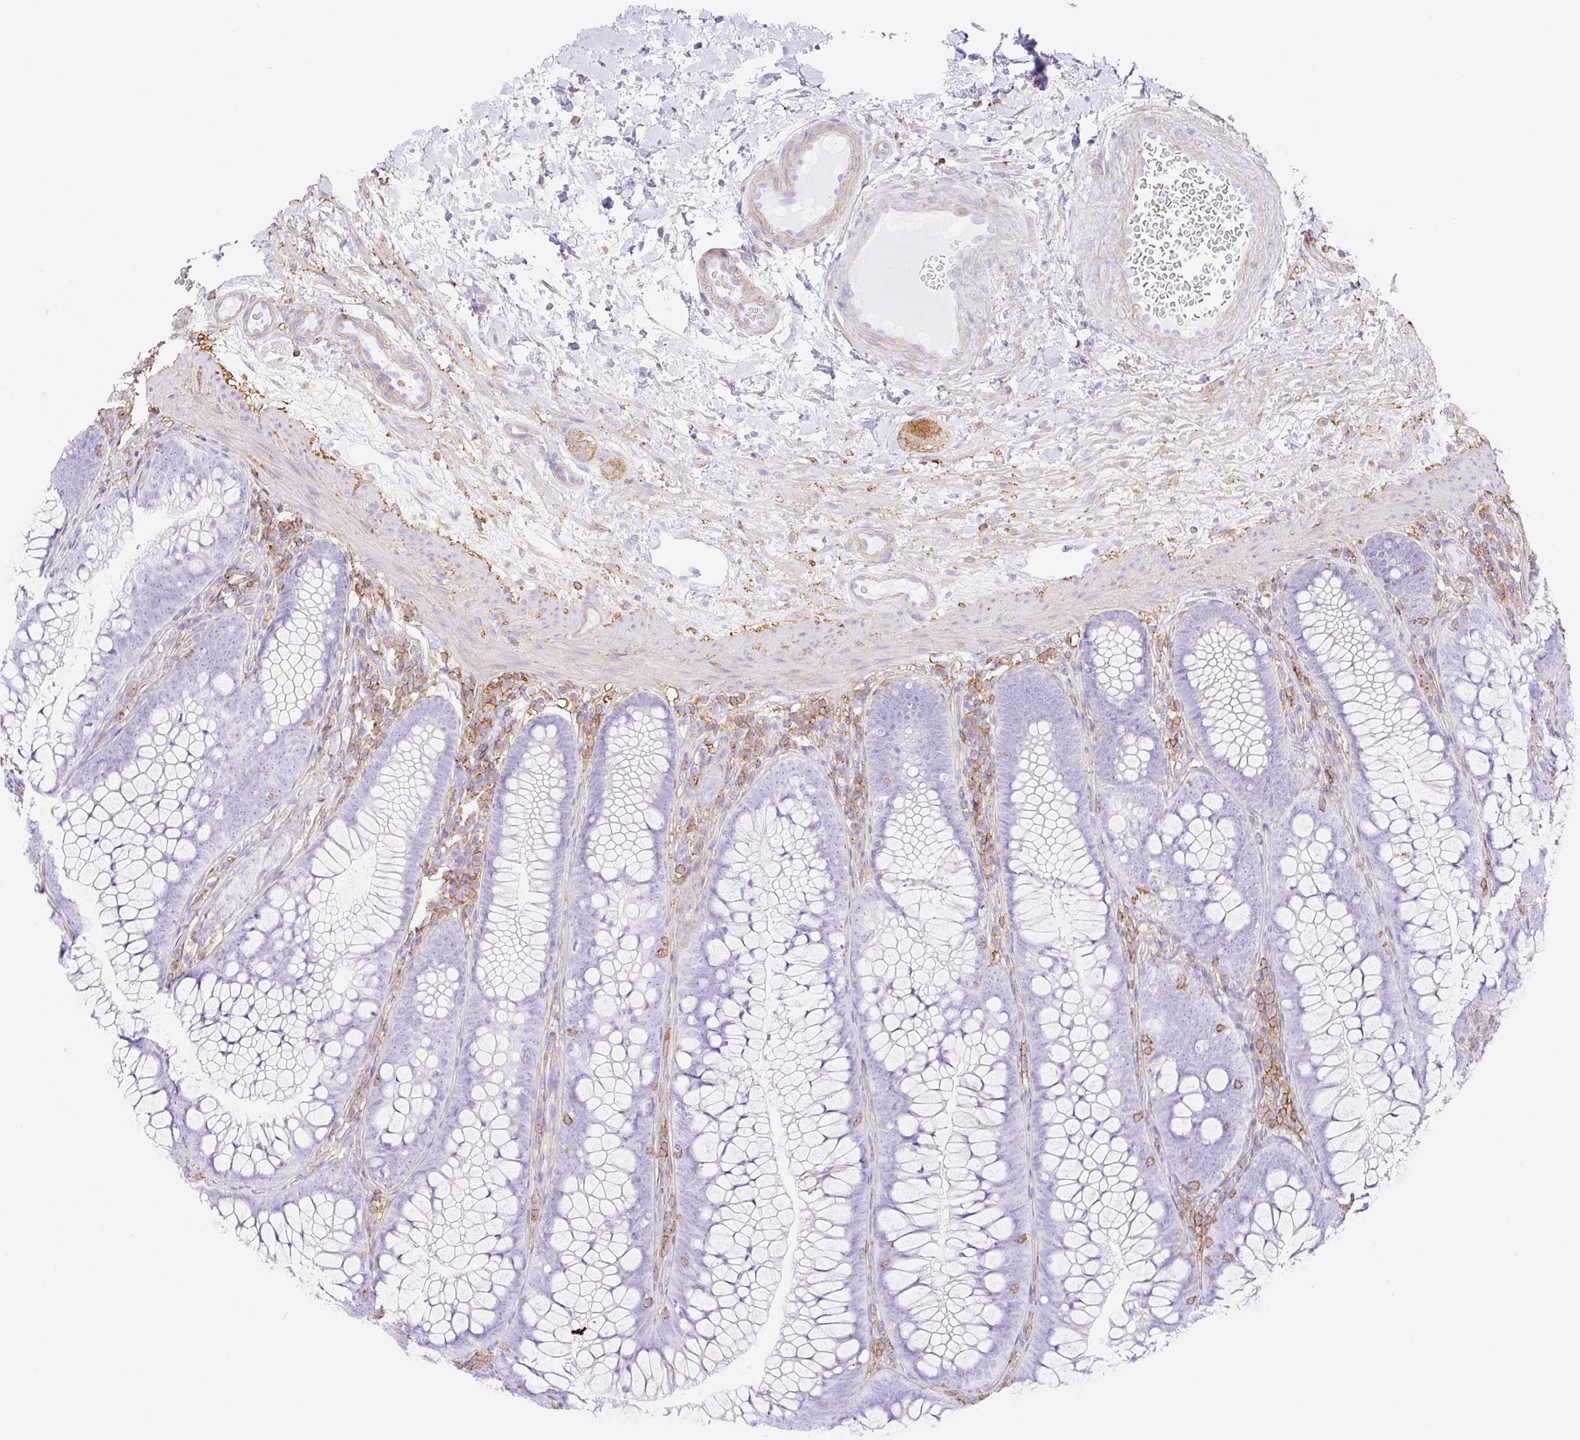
{"staining": {"intensity": "negative", "quantity": "none", "location": "none"}, "tissue": "colon", "cell_type": "Endothelial cells", "image_type": "normal", "snomed": [{"axis": "morphology", "description": "Normal tissue, NOS"}, {"axis": "morphology", "description": "Adenoma, NOS"}, {"axis": "topography", "description": "Soft tissue"}, {"axis": "topography", "description": "Colon"}], "caption": "Colon stained for a protein using immunohistochemistry (IHC) displays no staining endothelial cells.", "gene": "MTTP", "patient": {"sex": "male", "age": 47}}